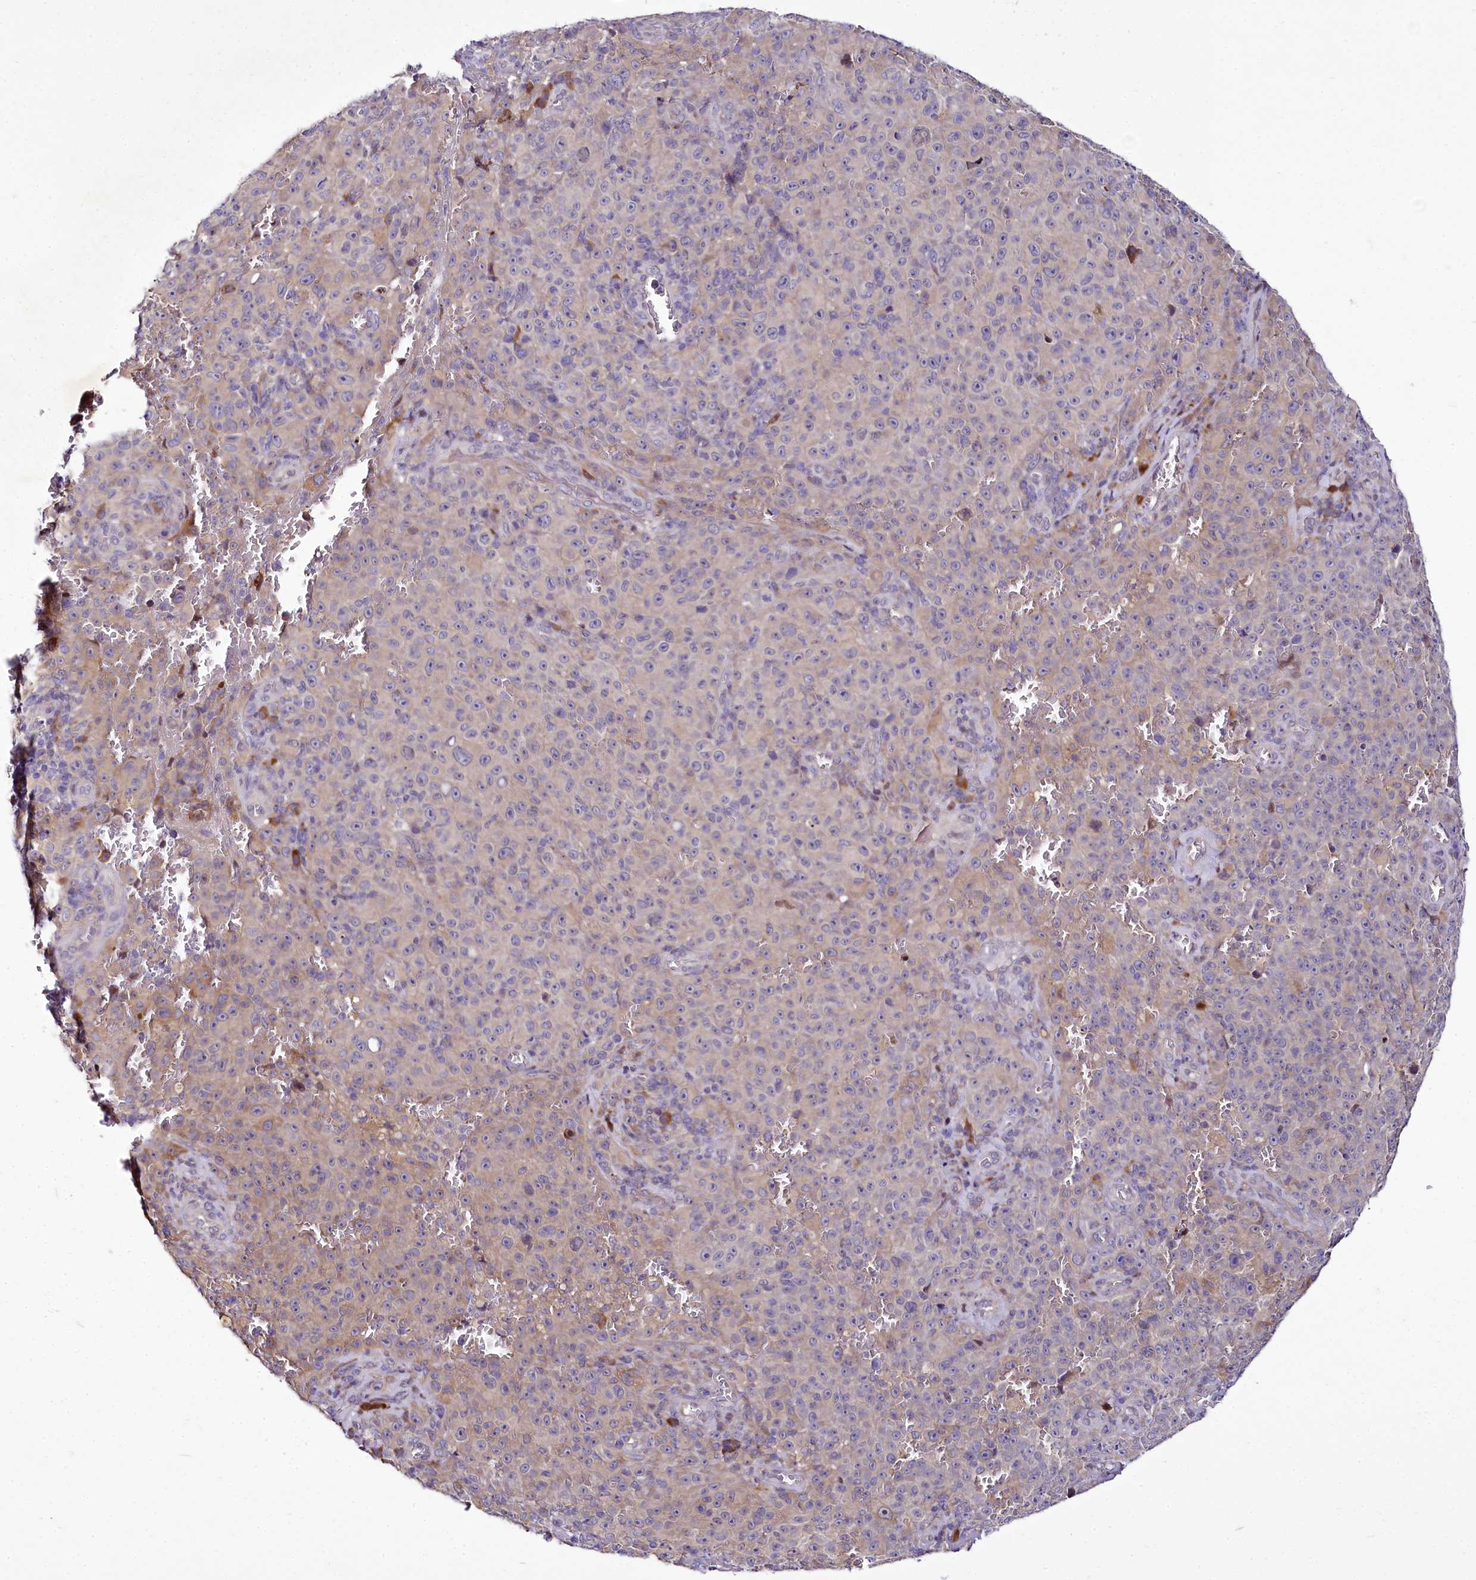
{"staining": {"intensity": "negative", "quantity": "none", "location": "none"}, "tissue": "melanoma", "cell_type": "Tumor cells", "image_type": "cancer", "snomed": [{"axis": "morphology", "description": "Malignant melanoma, NOS"}, {"axis": "topography", "description": "Skin"}], "caption": "Tumor cells show no significant positivity in malignant melanoma. (DAB (3,3'-diaminobenzidine) immunohistochemistry (IHC) with hematoxylin counter stain).", "gene": "ZC3H12C", "patient": {"sex": "female", "age": 82}}